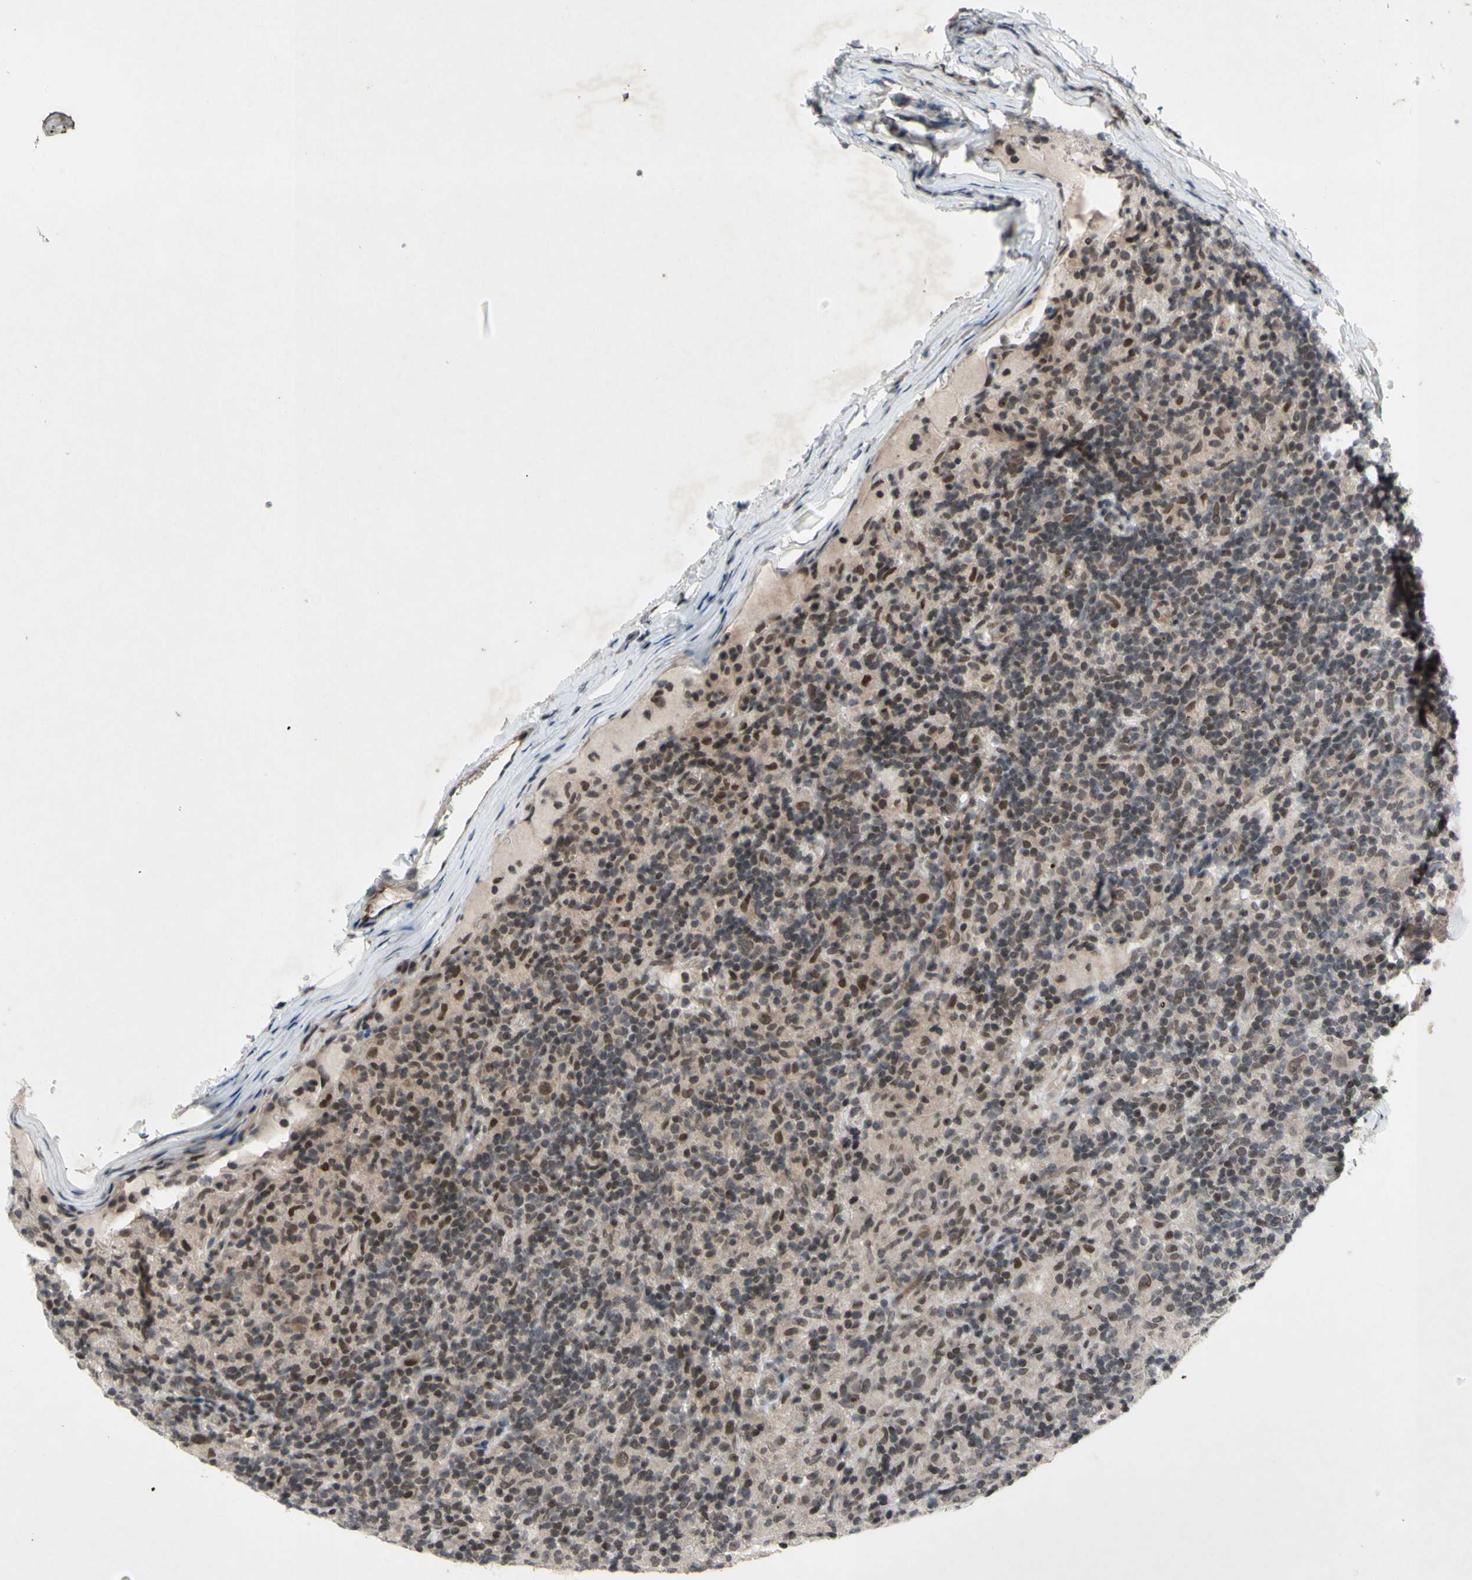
{"staining": {"intensity": "moderate", "quantity": ">75%", "location": "nuclear"}, "tissue": "lymphoma", "cell_type": "Tumor cells", "image_type": "cancer", "snomed": [{"axis": "morphology", "description": "Hodgkin's disease, NOS"}, {"axis": "topography", "description": "Lymph node"}], "caption": "A medium amount of moderate nuclear staining is present in about >75% of tumor cells in lymphoma tissue.", "gene": "XPO1", "patient": {"sex": "male", "age": 70}}